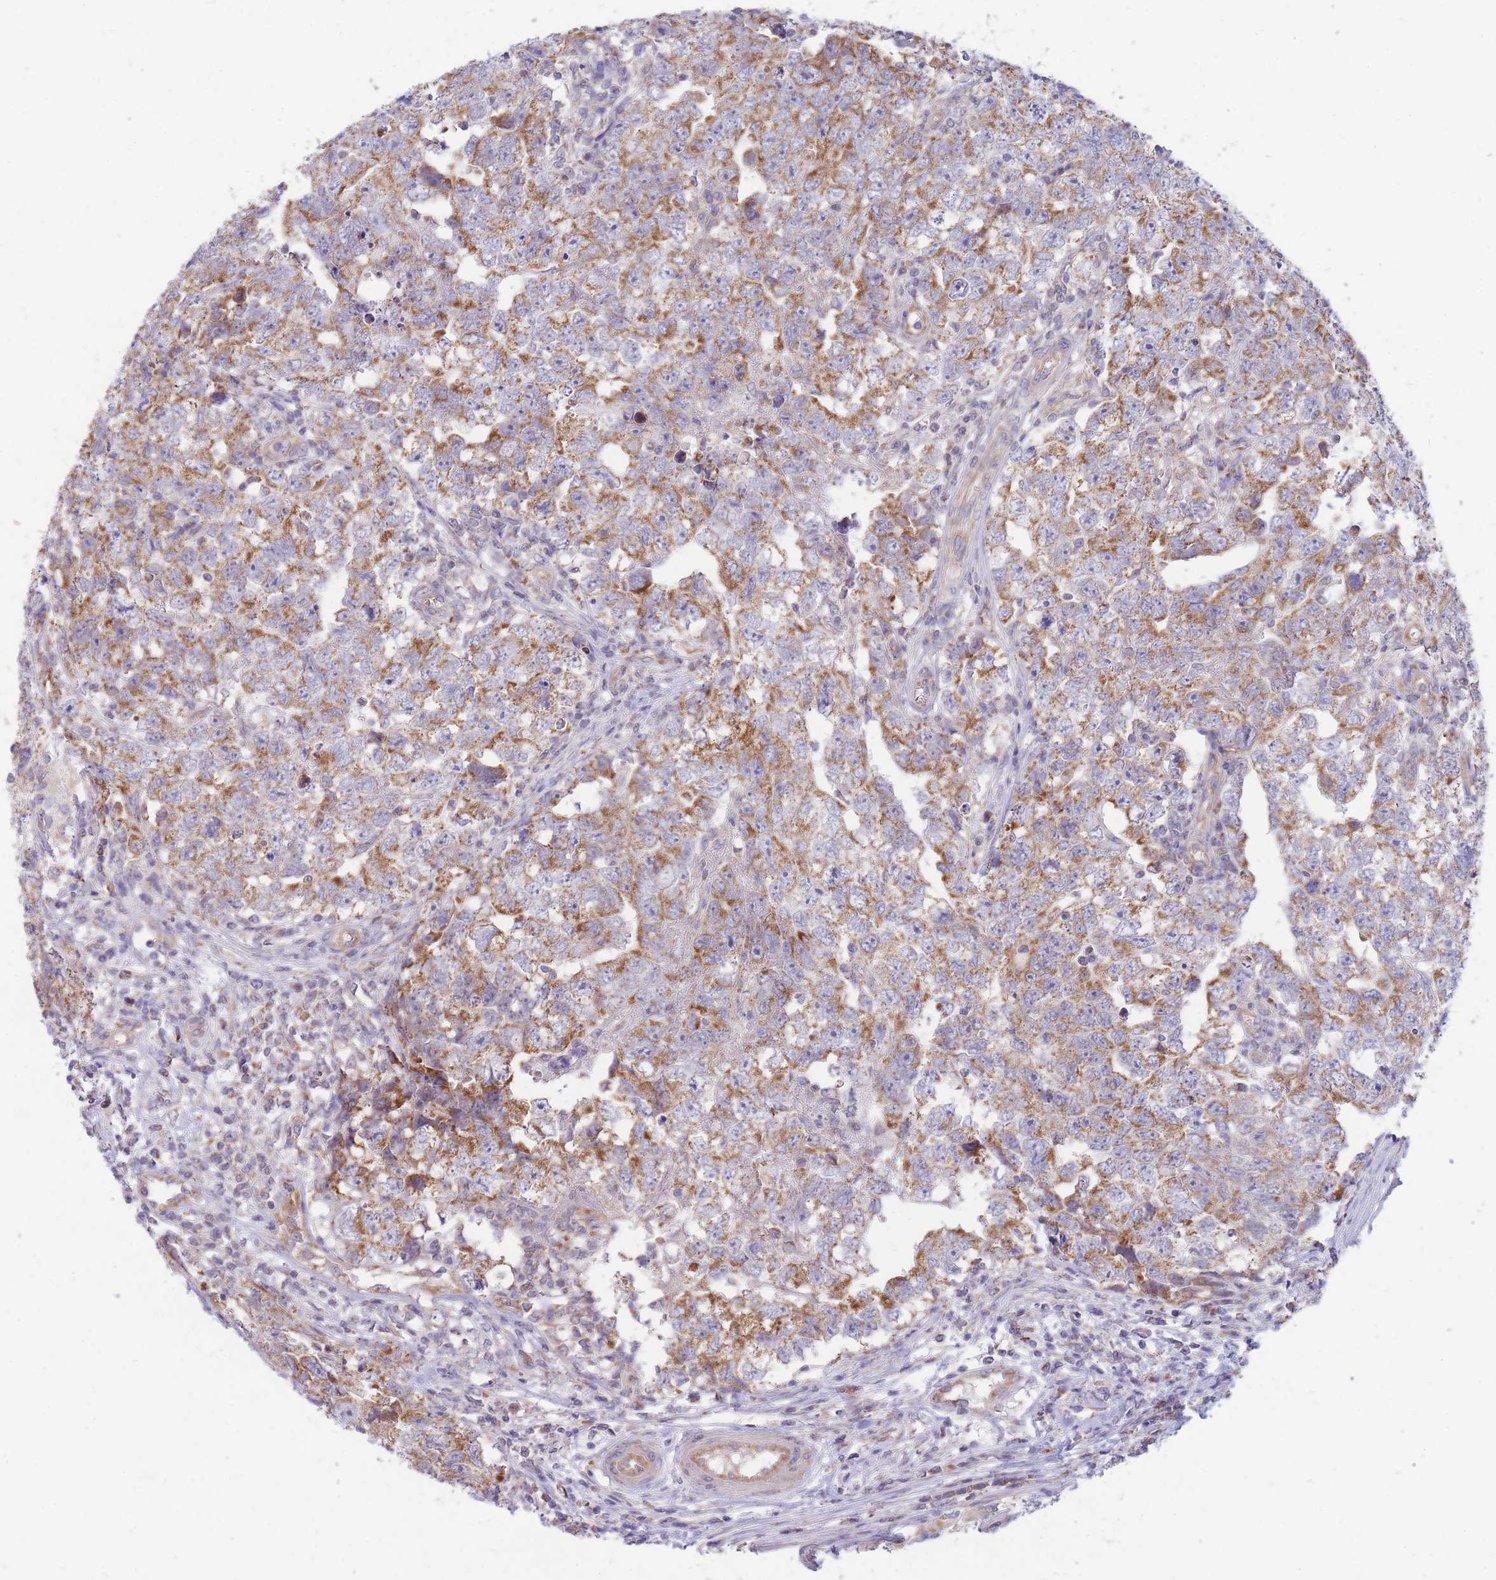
{"staining": {"intensity": "moderate", "quantity": "25%-75%", "location": "cytoplasmic/membranous"}, "tissue": "testis cancer", "cell_type": "Tumor cells", "image_type": "cancer", "snomed": [{"axis": "morphology", "description": "Carcinoma, Embryonal, NOS"}, {"axis": "topography", "description": "Testis"}], "caption": "Immunohistochemistry of human testis embryonal carcinoma shows medium levels of moderate cytoplasmic/membranous staining in about 25%-75% of tumor cells. The staining was performed using DAB (3,3'-diaminobenzidine), with brown indicating positive protein expression. Nuclei are stained blue with hematoxylin.", "gene": "MRPS9", "patient": {"sex": "male", "age": 22}}